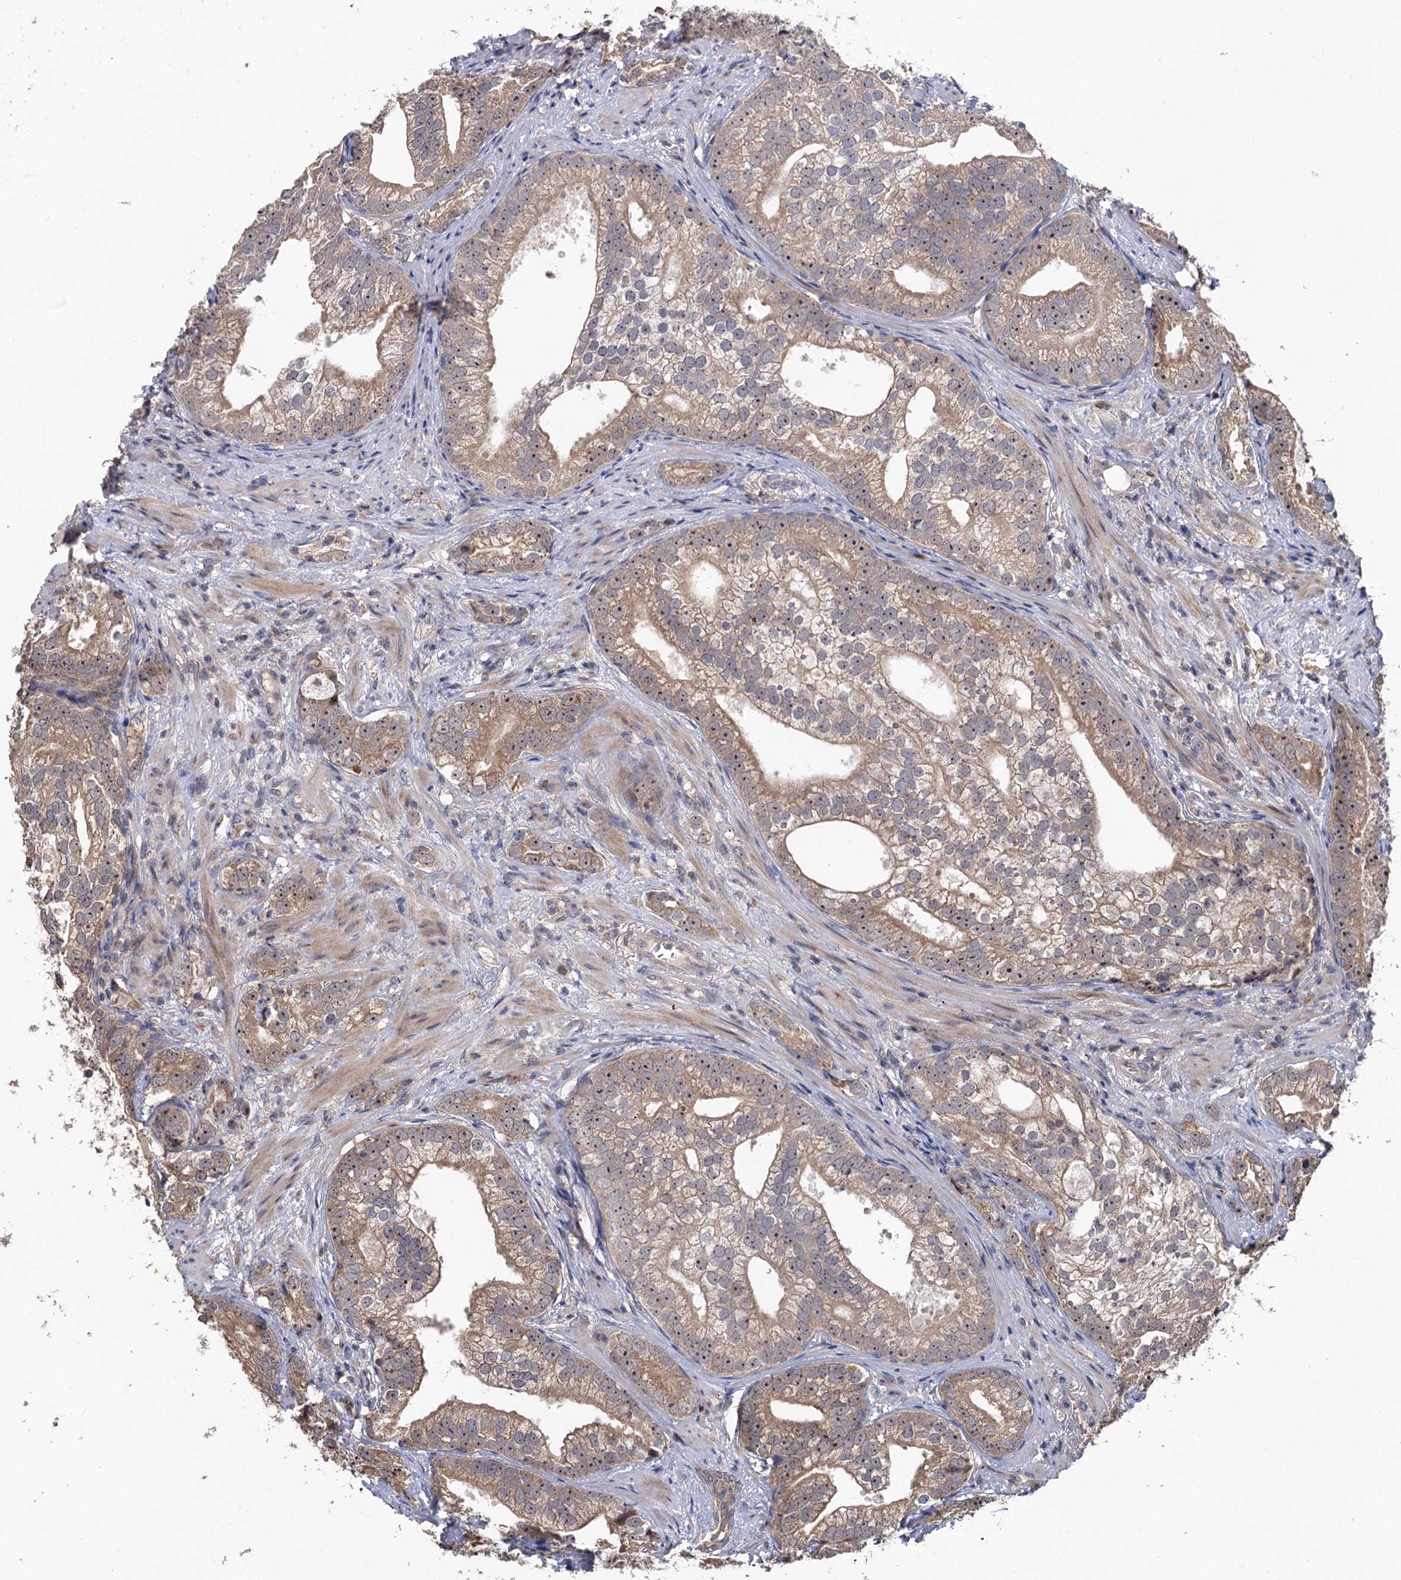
{"staining": {"intensity": "weak", "quantity": ">75%", "location": "cytoplasmic/membranous"}, "tissue": "prostate cancer", "cell_type": "Tumor cells", "image_type": "cancer", "snomed": [{"axis": "morphology", "description": "Adenocarcinoma, High grade"}, {"axis": "topography", "description": "Prostate"}], "caption": "Immunohistochemistry of prostate cancer shows low levels of weak cytoplasmic/membranous staining in approximately >75% of tumor cells.", "gene": "LRRC63", "patient": {"sex": "male", "age": 75}}